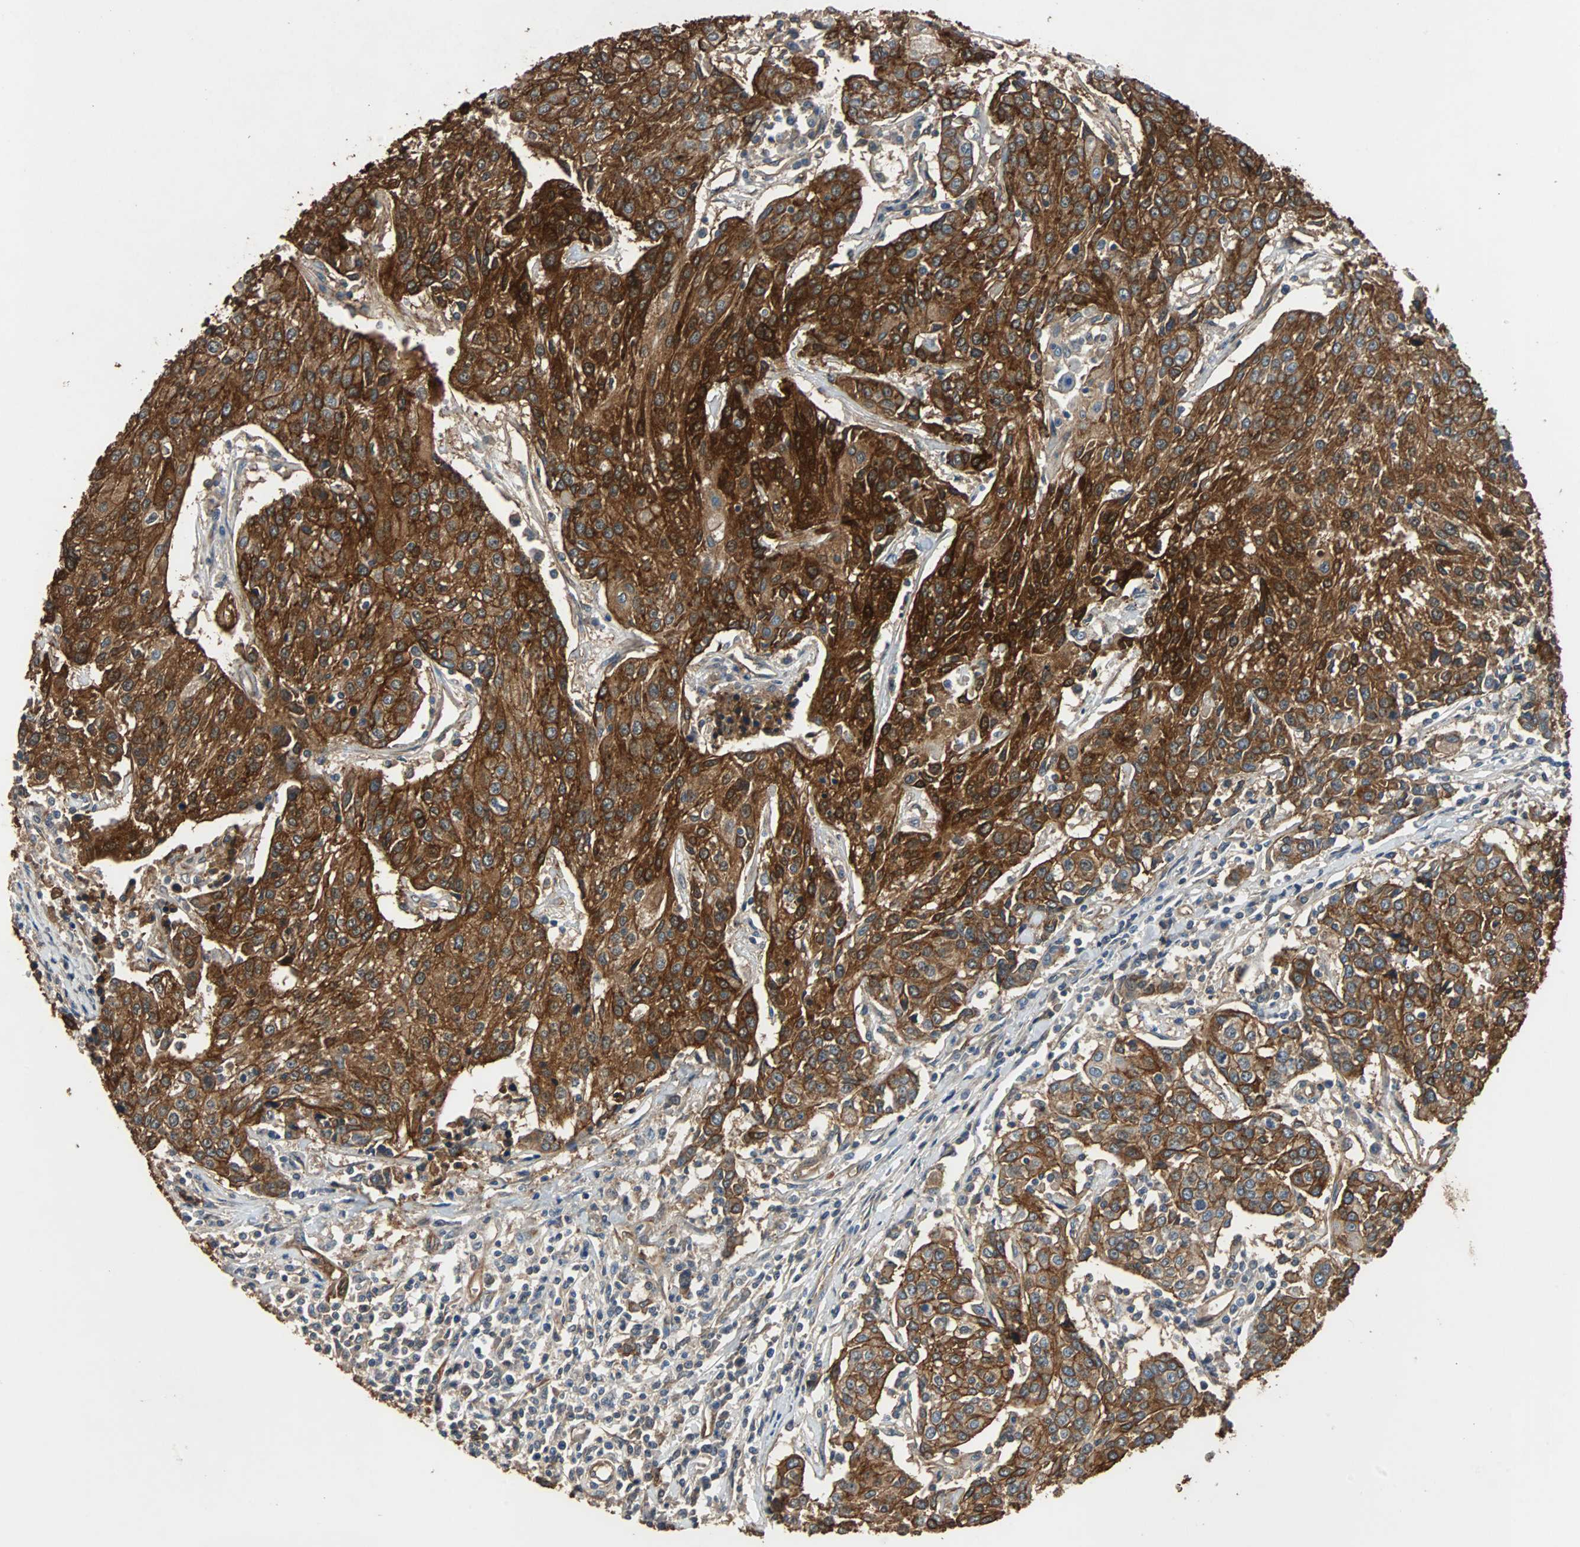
{"staining": {"intensity": "strong", "quantity": ">75%", "location": "cytoplasmic/membranous"}, "tissue": "urothelial cancer", "cell_type": "Tumor cells", "image_type": "cancer", "snomed": [{"axis": "morphology", "description": "Urothelial carcinoma, High grade"}, {"axis": "topography", "description": "Urinary bladder"}], "caption": "Tumor cells display strong cytoplasmic/membranous positivity in approximately >75% of cells in urothelial carcinoma (high-grade). (Brightfield microscopy of DAB IHC at high magnification).", "gene": "NDRG1", "patient": {"sex": "female", "age": 85}}